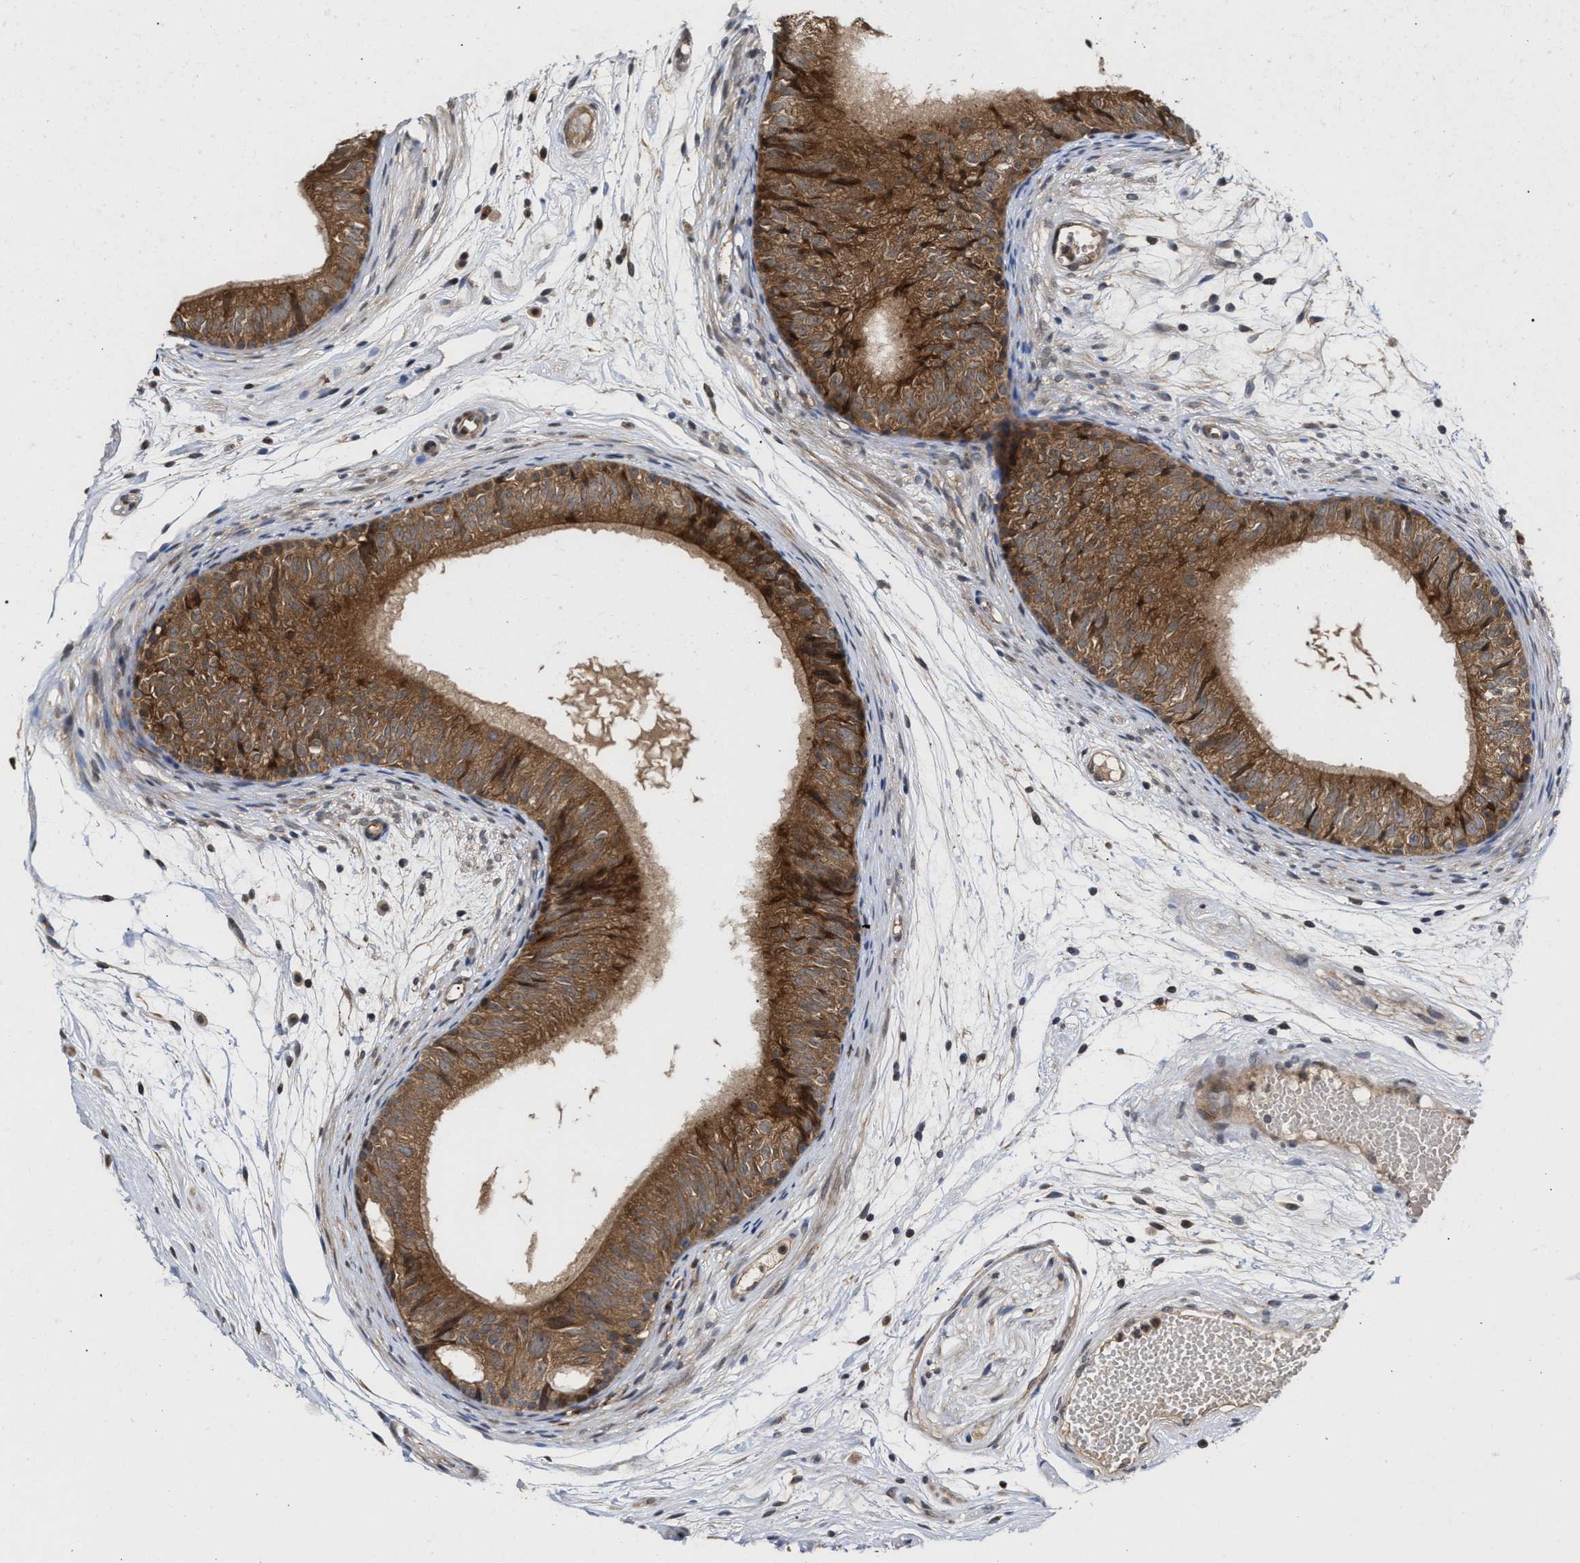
{"staining": {"intensity": "strong", "quantity": ">75%", "location": "cytoplasmic/membranous"}, "tissue": "epididymis", "cell_type": "Glandular cells", "image_type": "normal", "snomed": [{"axis": "morphology", "description": "Normal tissue, NOS"}, {"axis": "morphology", "description": "Atrophy, NOS"}, {"axis": "topography", "description": "Testis"}, {"axis": "topography", "description": "Epididymis"}], "caption": "A photomicrograph of human epididymis stained for a protein exhibits strong cytoplasmic/membranous brown staining in glandular cells. (DAB IHC with brightfield microscopy, high magnification).", "gene": "SAR1A", "patient": {"sex": "male", "age": 18}}